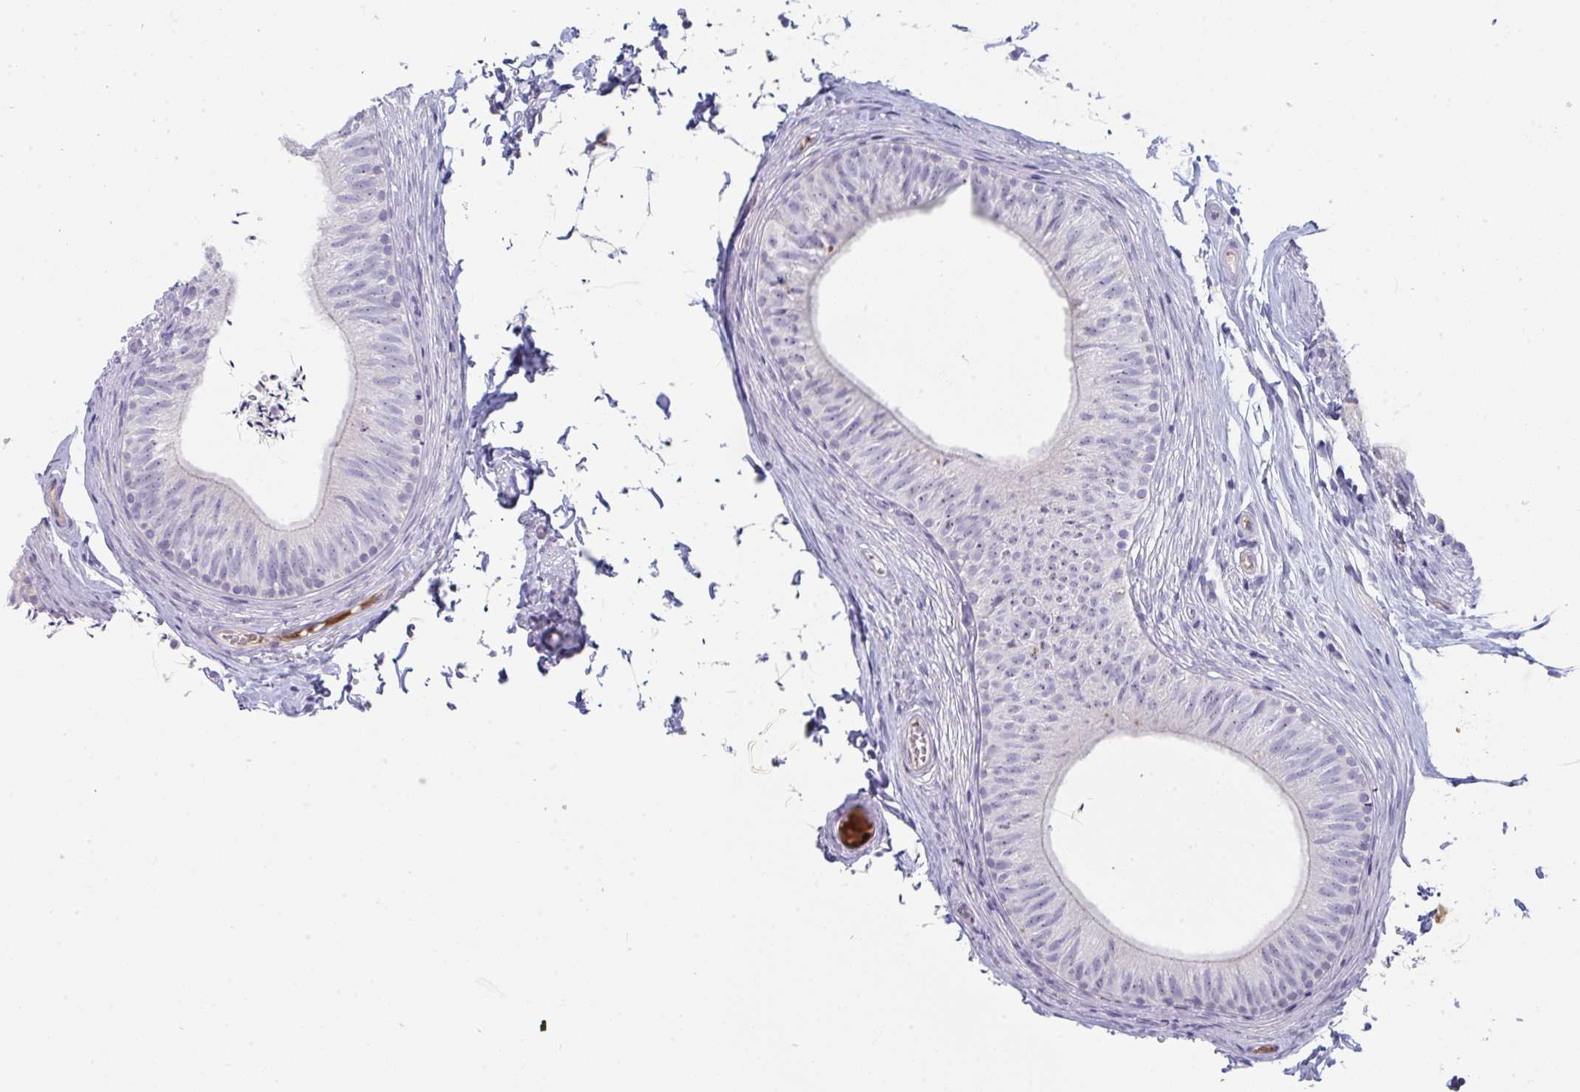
{"staining": {"intensity": "negative", "quantity": "none", "location": "none"}, "tissue": "epididymis", "cell_type": "Glandular cells", "image_type": "normal", "snomed": [{"axis": "morphology", "description": "Normal tissue, NOS"}, {"axis": "topography", "description": "Epididymis, spermatic cord, NOS"}, {"axis": "topography", "description": "Epididymis"}, {"axis": "topography", "description": "Peripheral nerve tissue"}], "caption": "Epididymis stained for a protein using immunohistochemistry (IHC) shows no positivity glandular cells.", "gene": "HGFAC", "patient": {"sex": "male", "age": 29}}